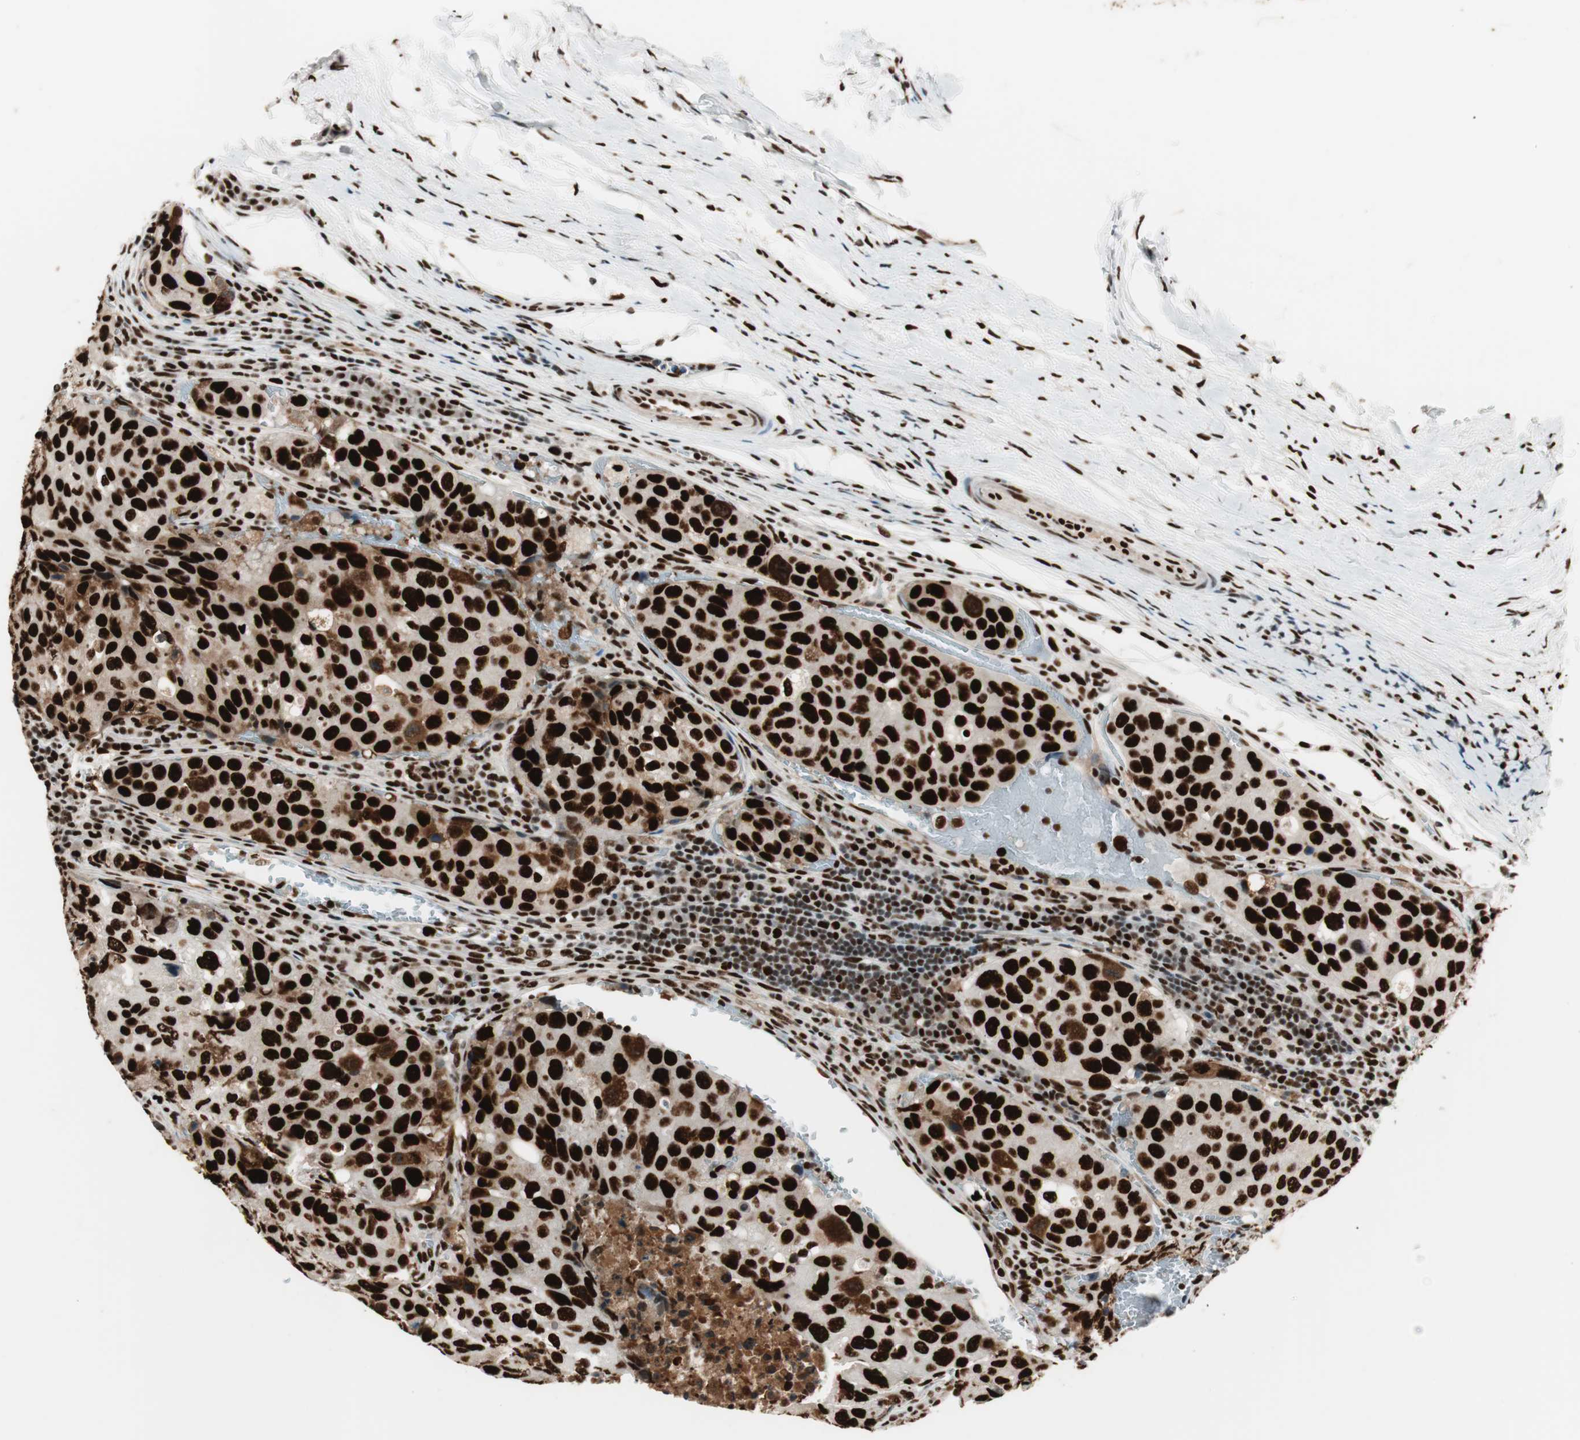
{"staining": {"intensity": "strong", "quantity": ">75%", "location": "nuclear"}, "tissue": "urothelial cancer", "cell_type": "Tumor cells", "image_type": "cancer", "snomed": [{"axis": "morphology", "description": "Urothelial carcinoma, High grade"}, {"axis": "topography", "description": "Lymph node"}, {"axis": "topography", "description": "Urinary bladder"}], "caption": "A high-resolution histopathology image shows immunohistochemistry staining of urothelial cancer, which demonstrates strong nuclear expression in about >75% of tumor cells. The staining was performed using DAB (3,3'-diaminobenzidine), with brown indicating positive protein expression. Nuclei are stained blue with hematoxylin.", "gene": "PSME3", "patient": {"sex": "male", "age": 51}}